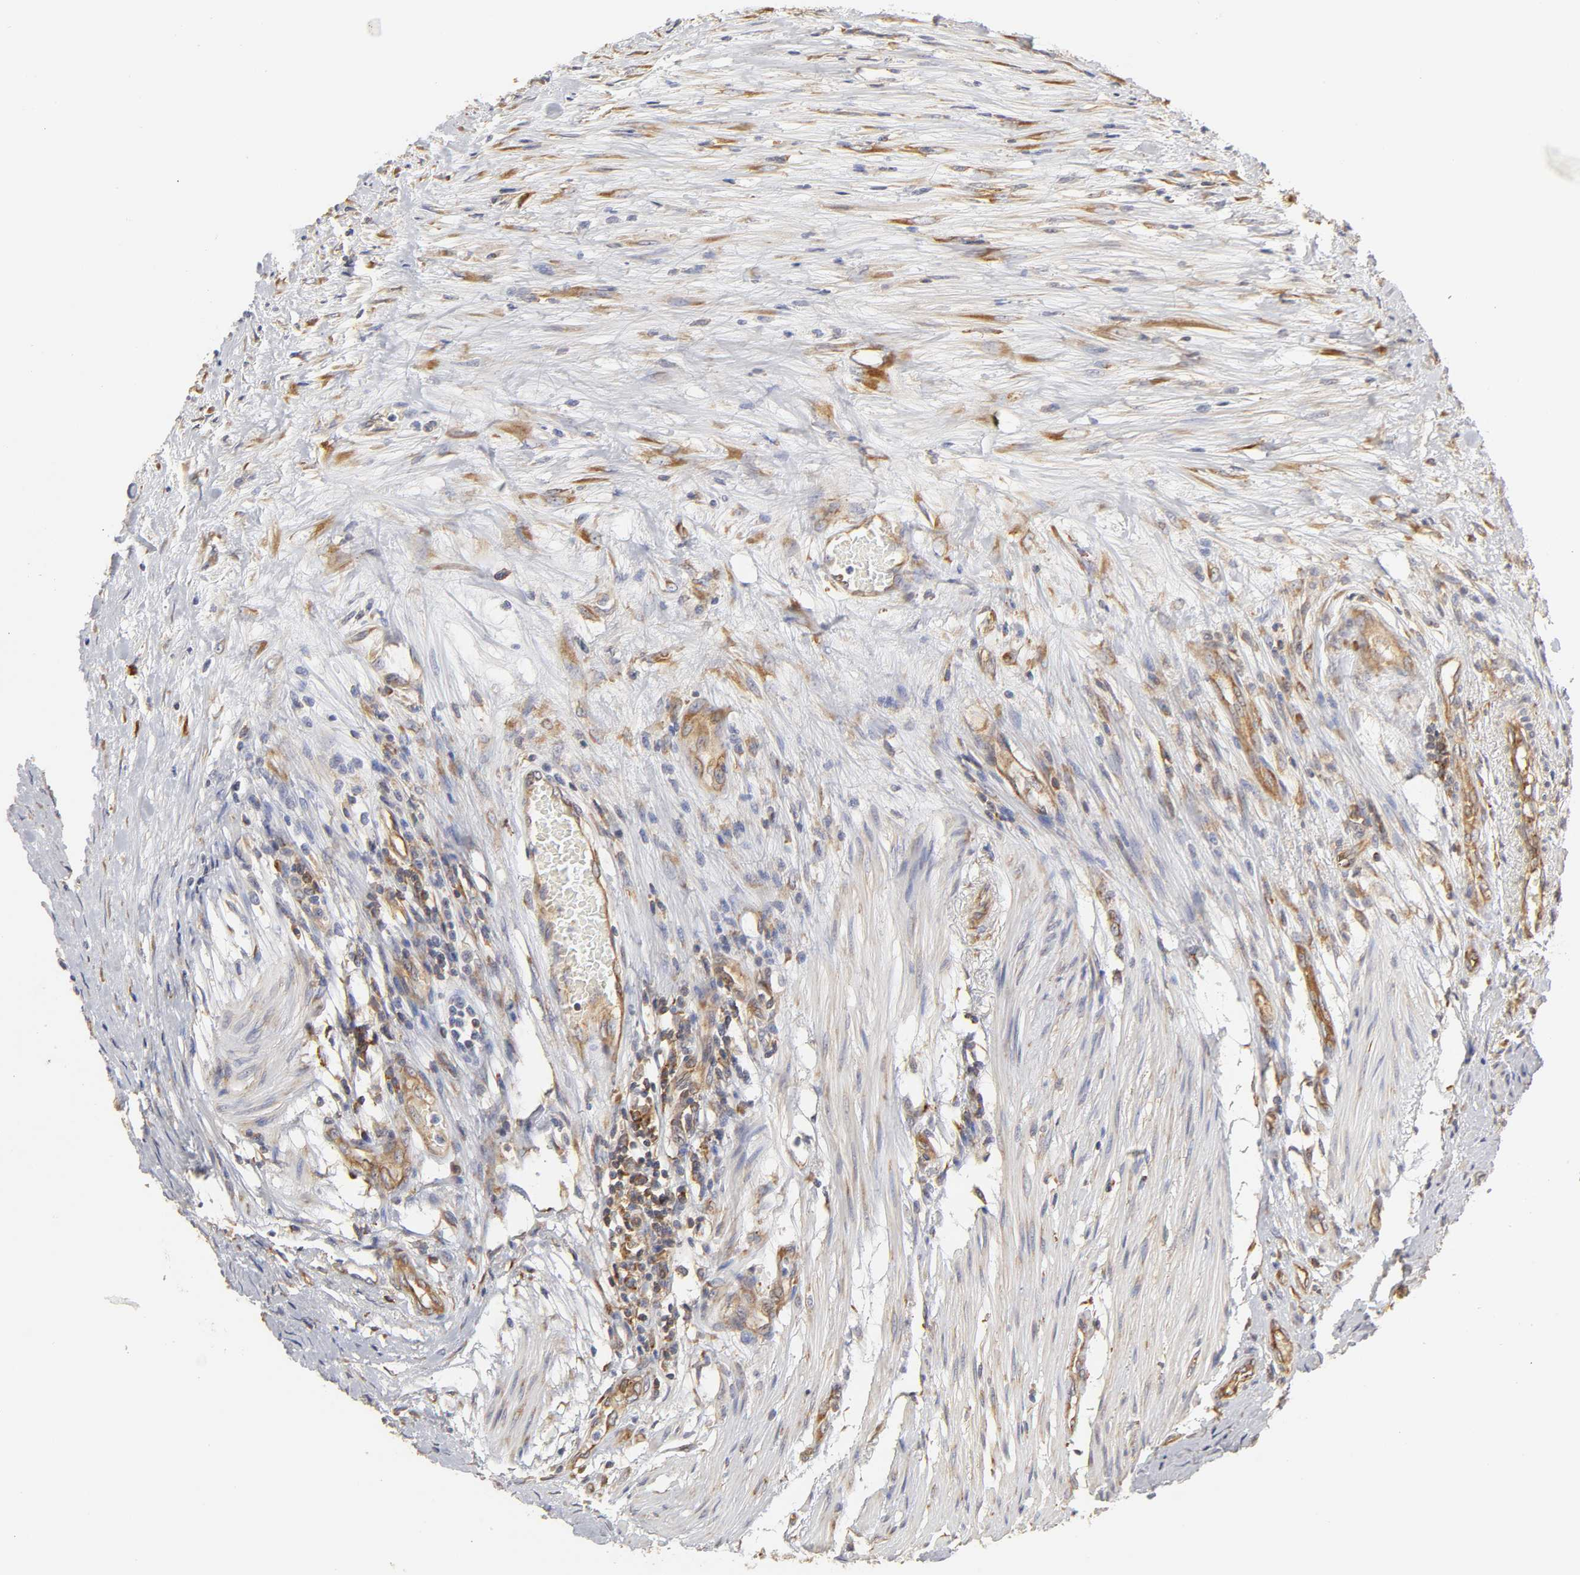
{"staining": {"intensity": "moderate", "quantity": ">75%", "location": "cytoplasmic/membranous"}, "tissue": "colorectal cancer", "cell_type": "Tumor cells", "image_type": "cancer", "snomed": [{"axis": "morphology", "description": "Adenocarcinoma, NOS"}, {"axis": "topography", "description": "Colon"}], "caption": "Moderate cytoplasmic/membranous protein expression is identified in approximately >75% of tumor cells in colorectal cancer (adenocarcinoma). The protein is shown in brown color, while the nuclei are stained blue.", "gene": "RPL14", "patient": {"sex": "female", "age": 86}}